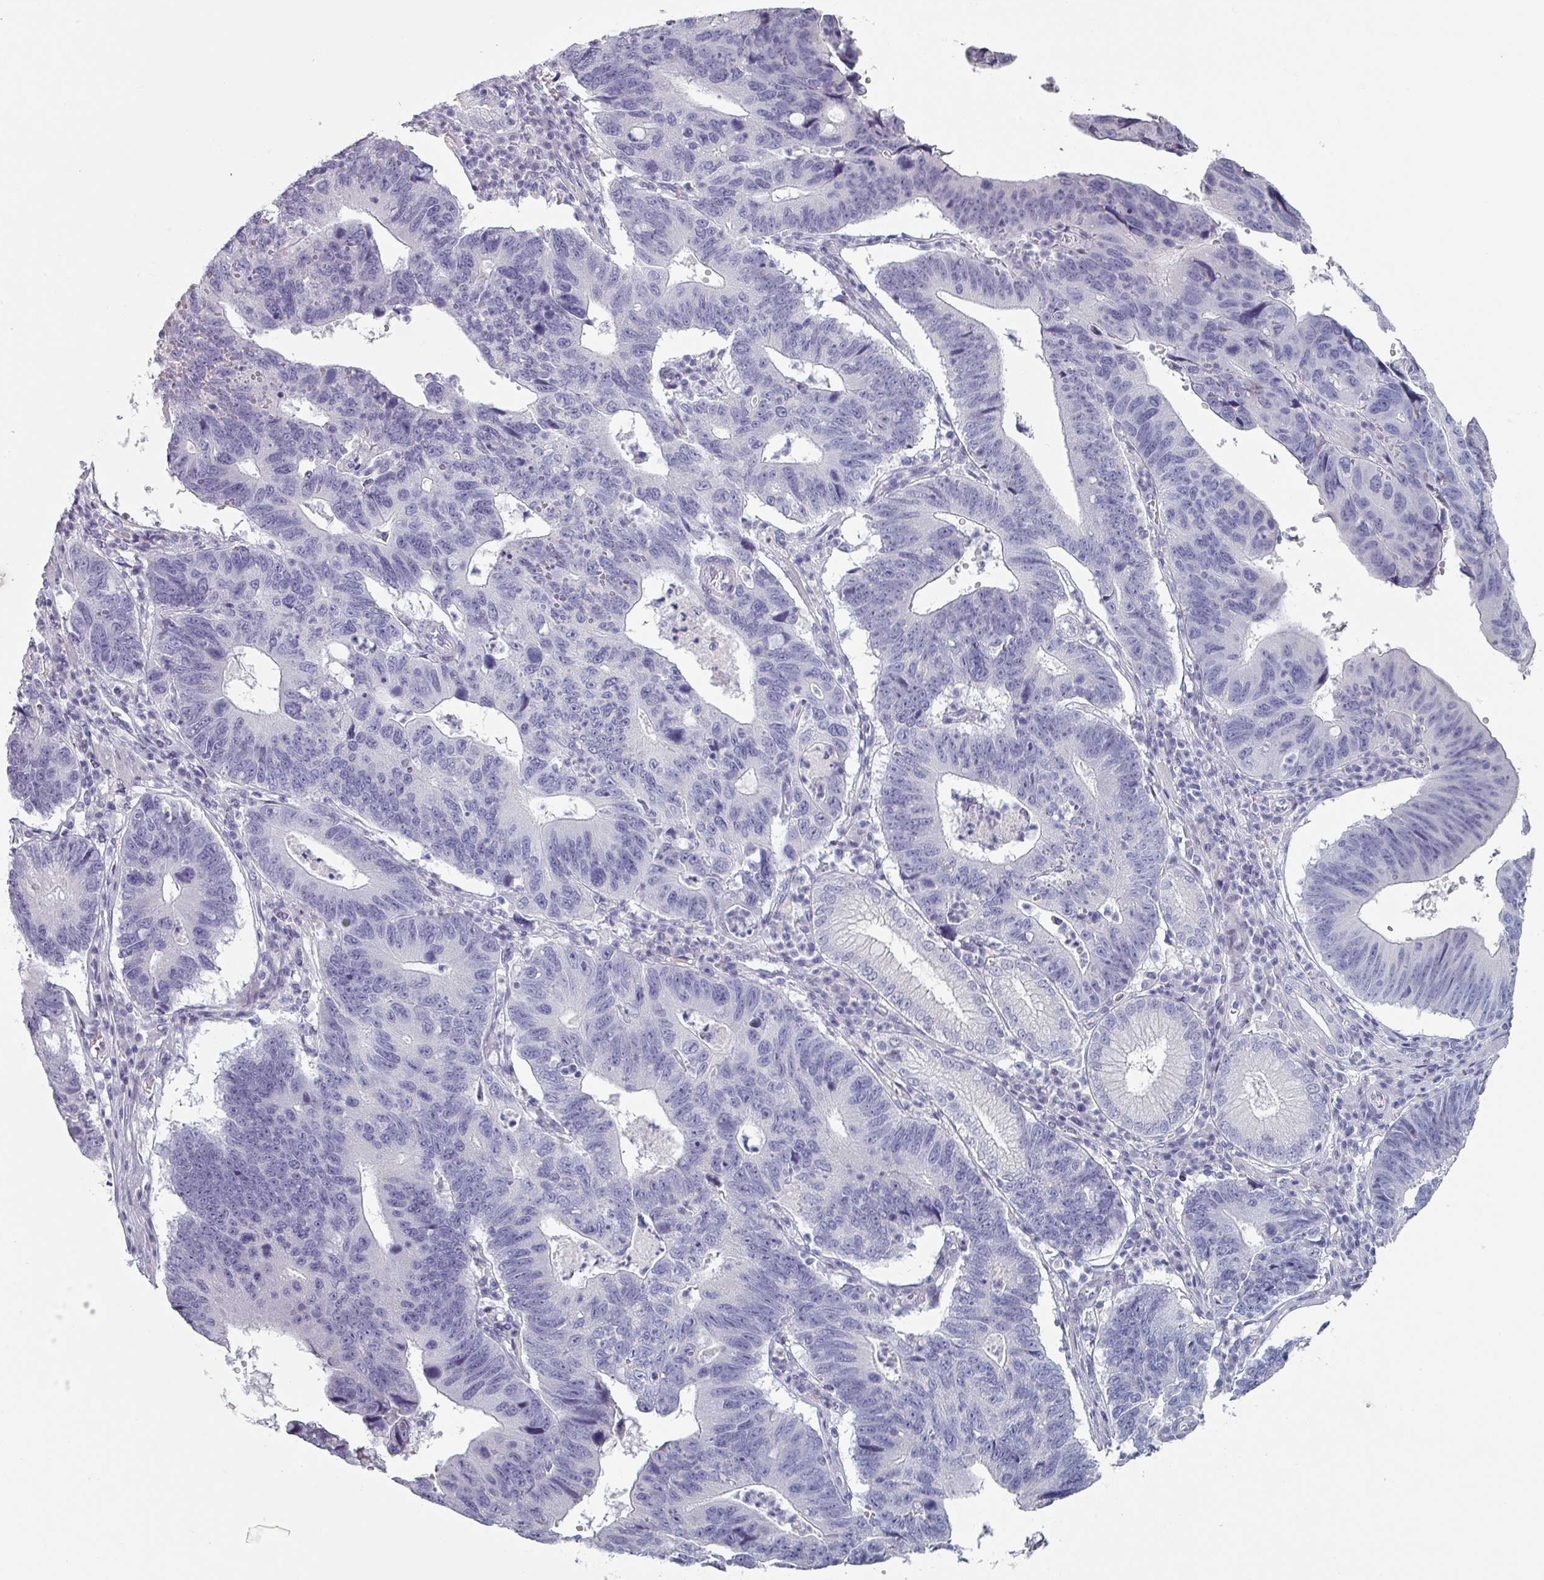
{"staining": {"intensity": "negative", "quantity": "none", "location": "none"}, "tissue": "stomach cancer", "cell_type": "Tumor cells", "image_type": "cancer", "snomed": [{"axis": "morphology", "description": "Adenocarcinoma, NOS"}, {"axis": "topography", "description": "Stomach"}], "caption": "This histopathology image is of stomach cancer (adenocarcinoma) stained with immunohistochemistry to label a protein in brown with the nuclei are counter-stained blue. There is no expression in tumor cells.", "gene": "SLC35G2", "patient": {"sex": "male", "age": 59}}